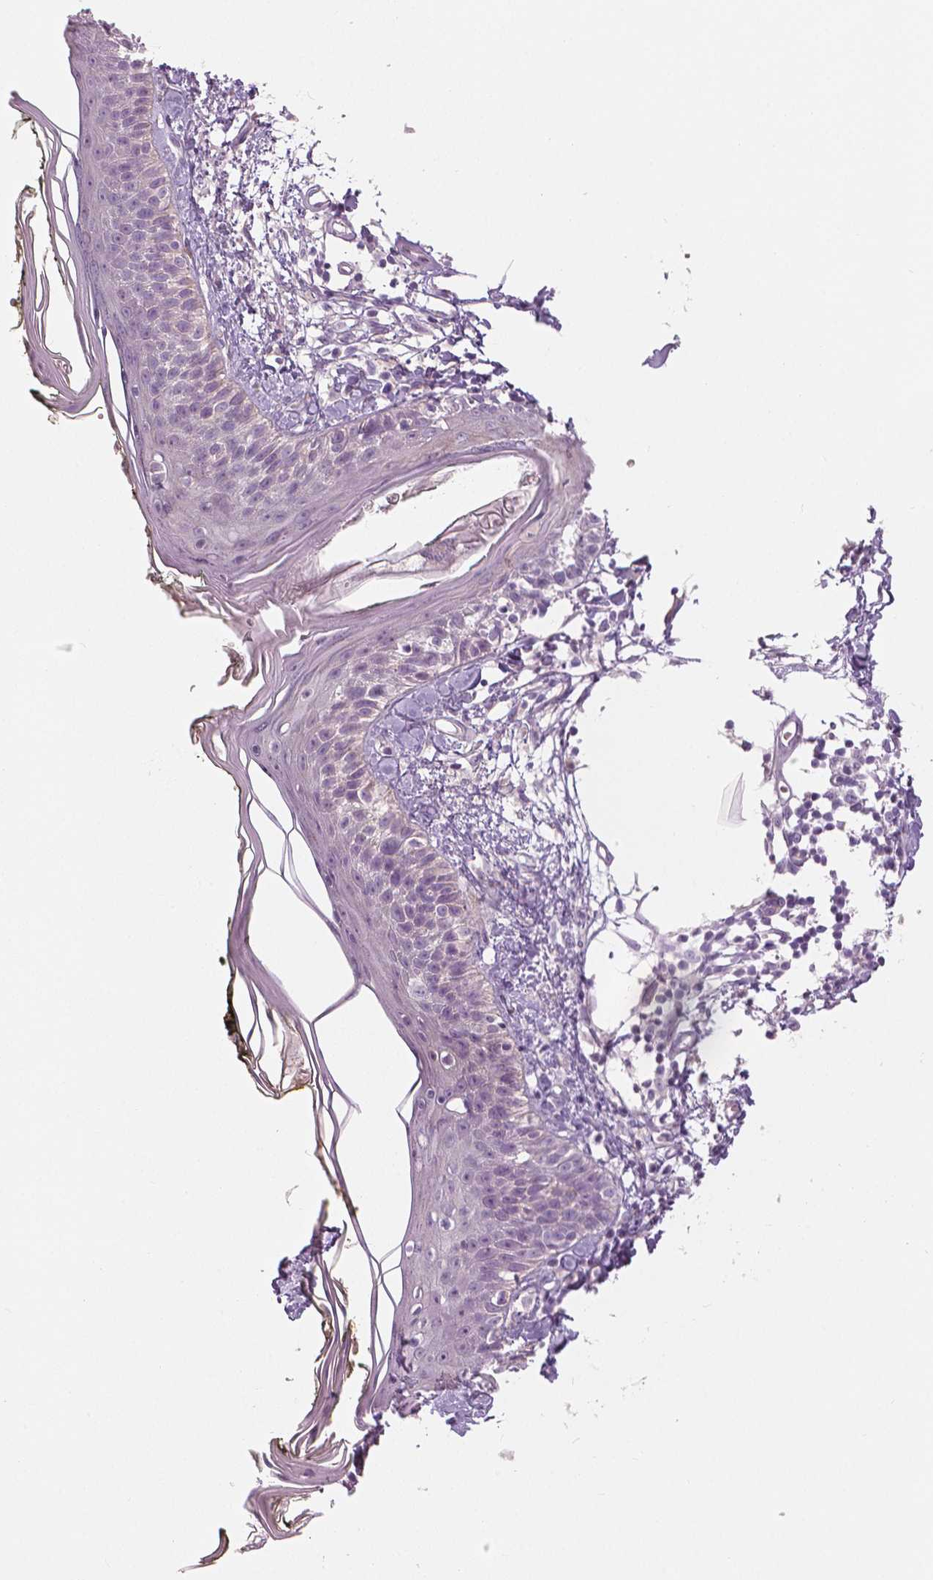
{"staining": {"intensity": "negative", "quantity": "none", "location": "none"}, "tissue": "skin", "cell_type": "Fibroblasts", "image_type": "normal", "snomed": [{"axis": "morphology", "description": "Normal tissue, NOS"}, {"axis": "topography", "description": "Skin"}], "caption": "This histopathology image is of normal skin stained with immunohistochemistry to label a protein in brown with the nuclei are counter-stained blue. There is no staining in fibroblasts.", "gene": "SLC24A1", "patient": {"sex": "male", "age": 76}}